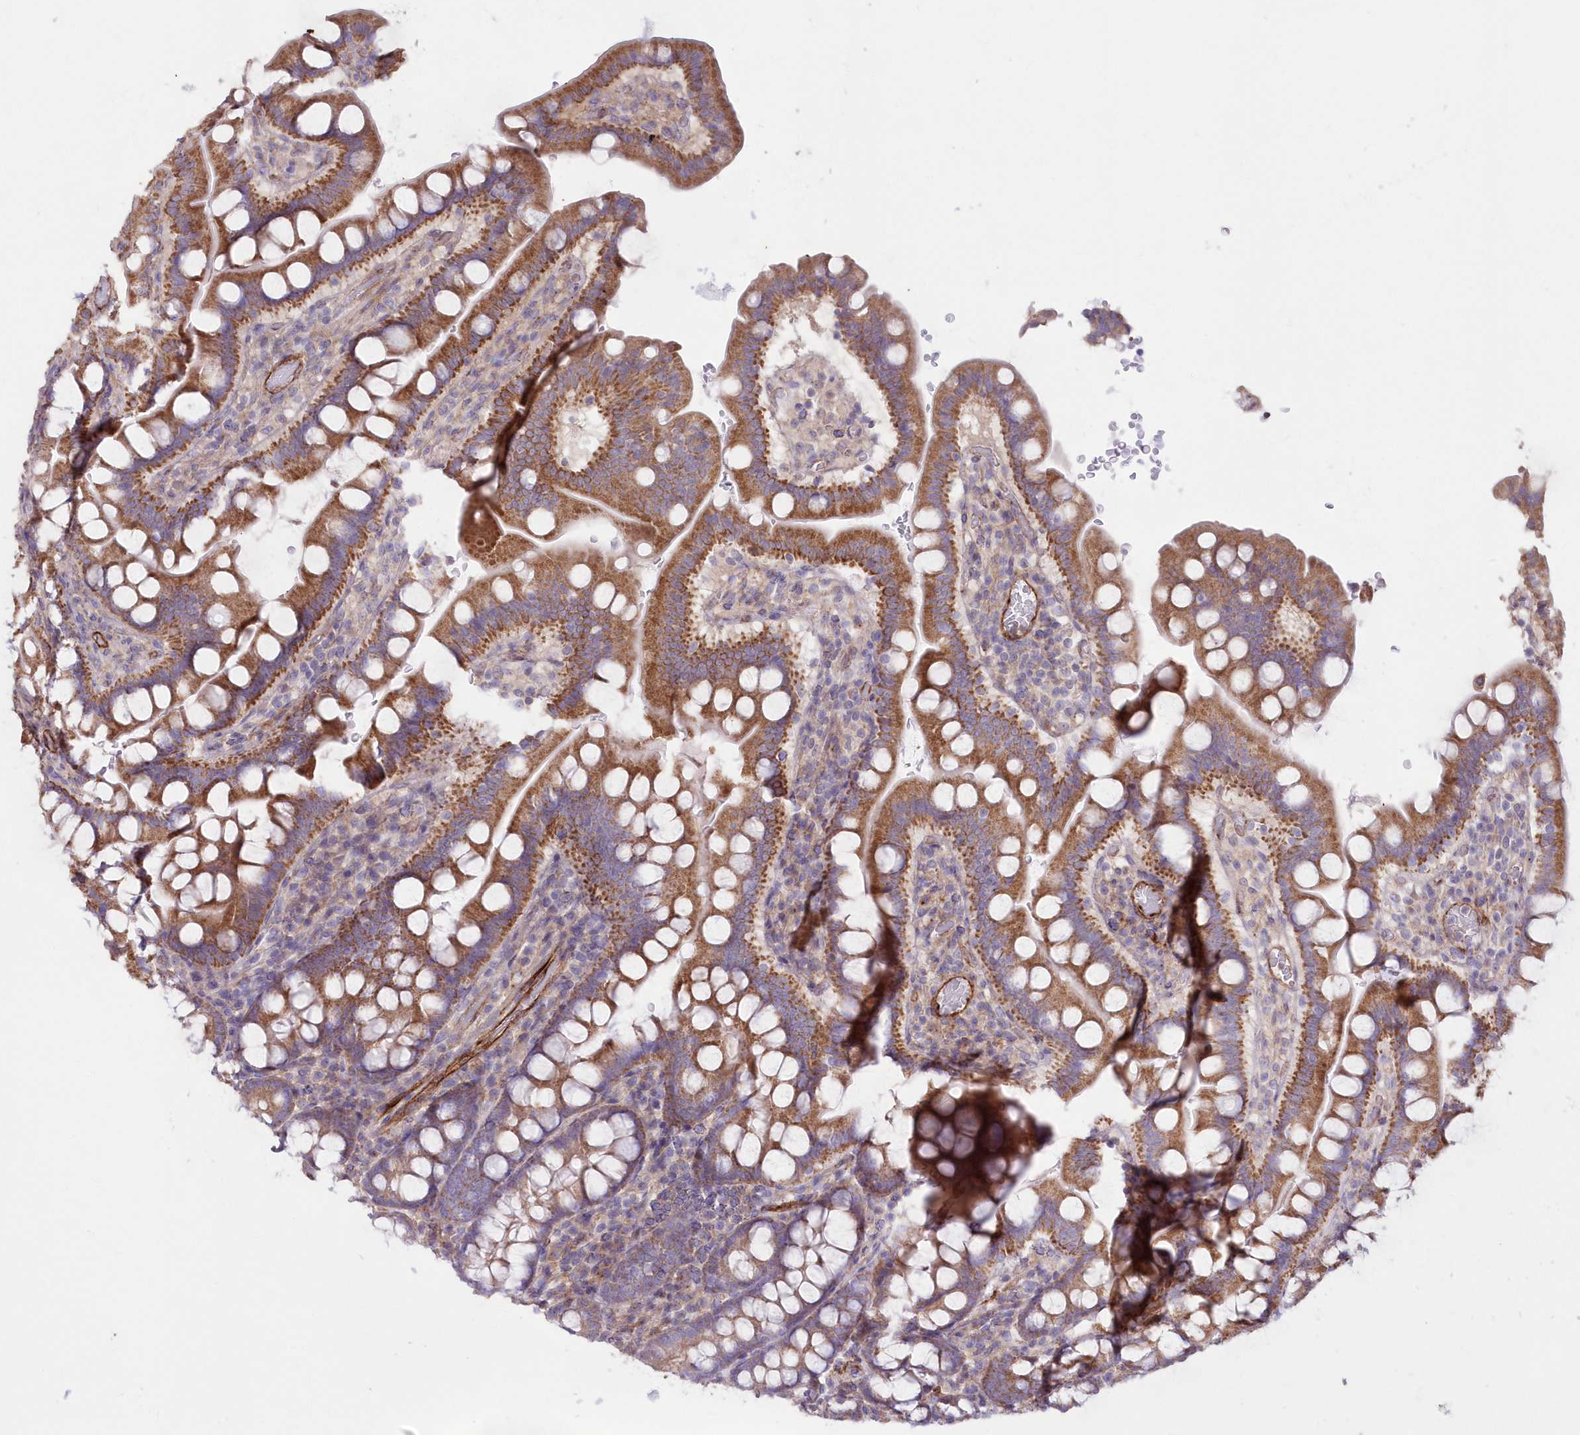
{"staining": {"intensity": "strong", "quantity": "25%-75%", "location": "cytoplasmic/membranous"}, "tissue": "small intestine", "cell_type": "Glandular cells", "image_type": "normal", "snomed": [{"axis": "morphology", "description": "Normal tissue, NOS"}, {"axis": "topography", "description": "Stomach, upper"}, {"axis": "topography", "description": "Stomach, lower"}, {"axis": "topography", "description": "Small intestine"}], "caption": "Brown immunohistochemical staining in normal small intestine displays strong cytoplasmic/membranous expression in approximately 25%-75% of glandular cells.", "gene": "RAB11FIP5", "patient": {"sex": "male", "age": 68}}